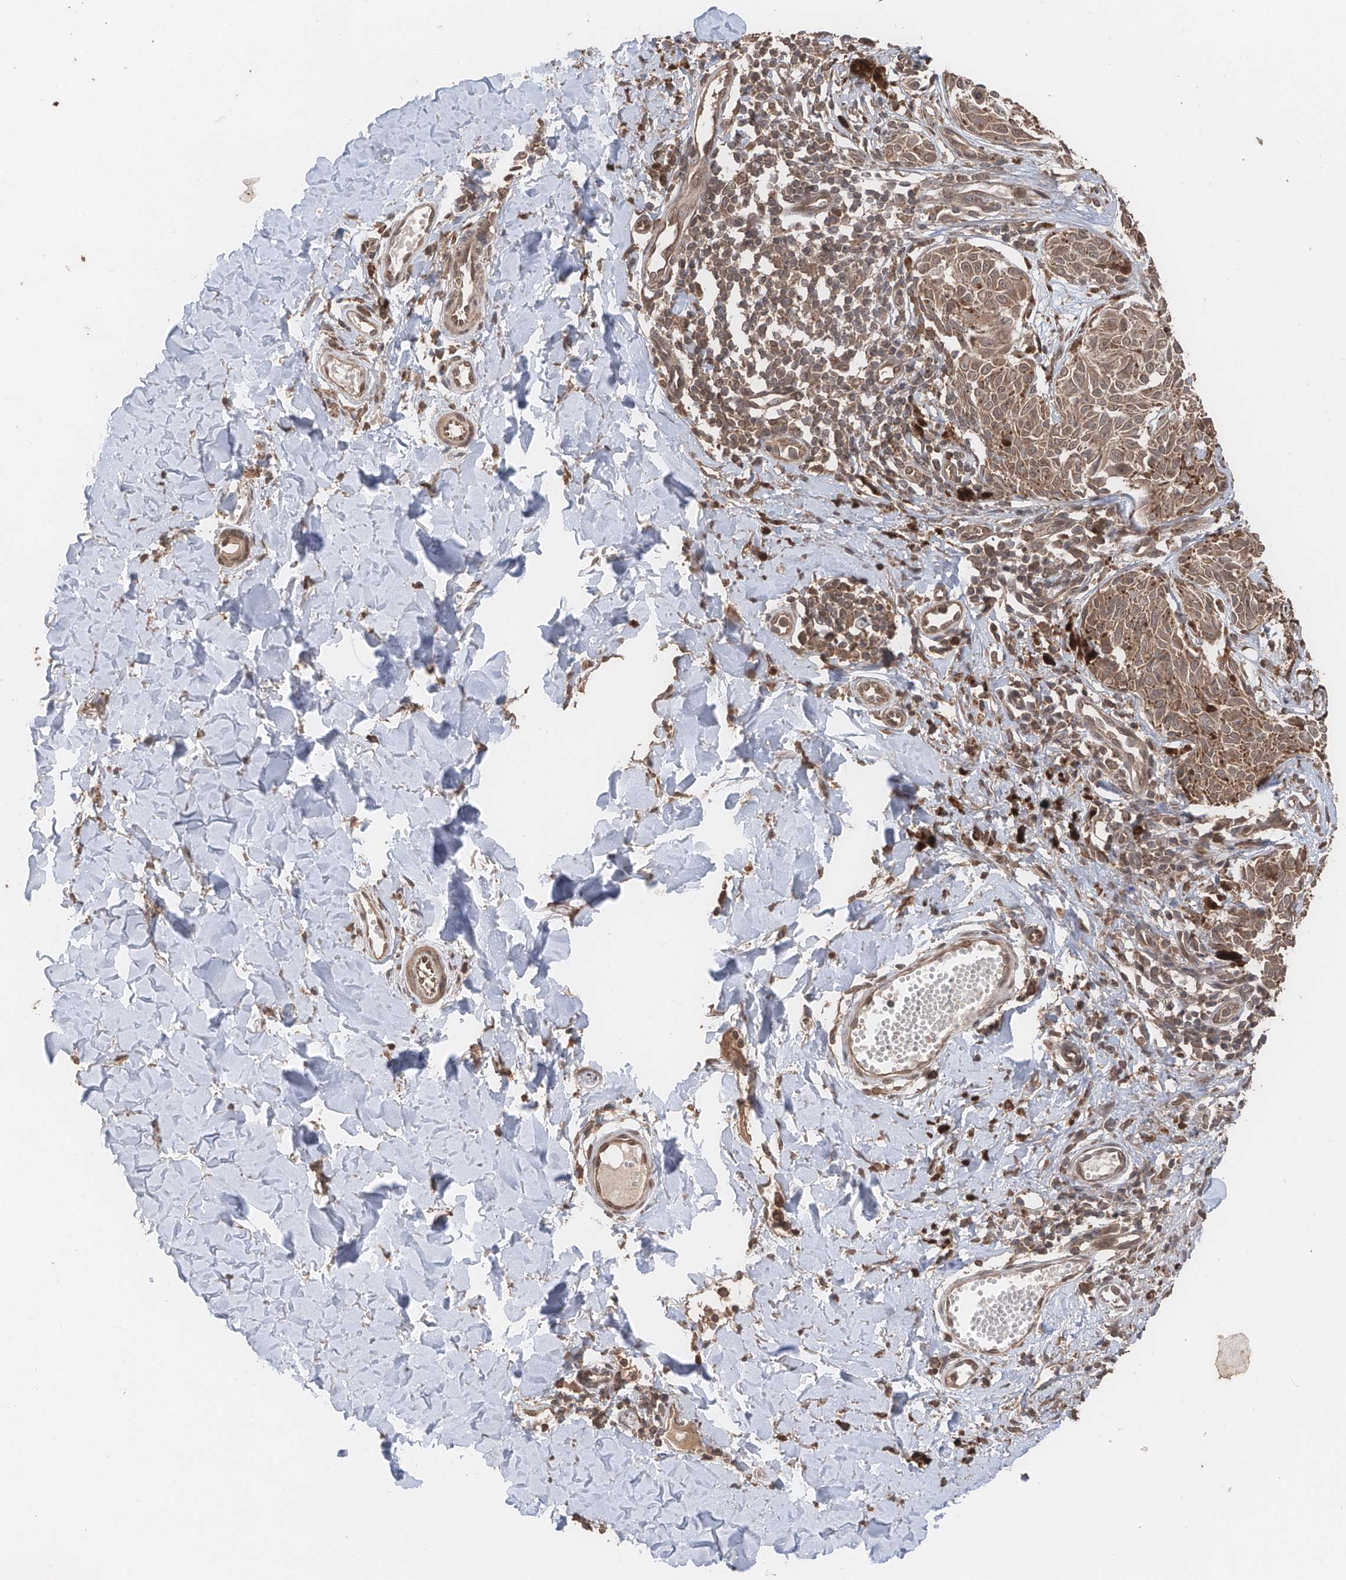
{"staining": {"intensity": "weak", "quantity": ">75%", "location": "cytoplasmic/membranous,nuclear"}, "tissue": "melanoma", "cell_type": "Tumor cells", "image_type": "cancer", "snomed": [{"axis": "morphology", "description": "Malignant melanoma, NOS"}, {"axis": "topography", "description": "Skin"}], "caption": "An image showing weak cytoplasmic/membranous and nuclear staining in approximately >75% of tumor cells in melanoma, as visualized by brown immunohistochemical staining.", "gene": "FAM135A", "patient": {"sex": "male", "age": 53}}